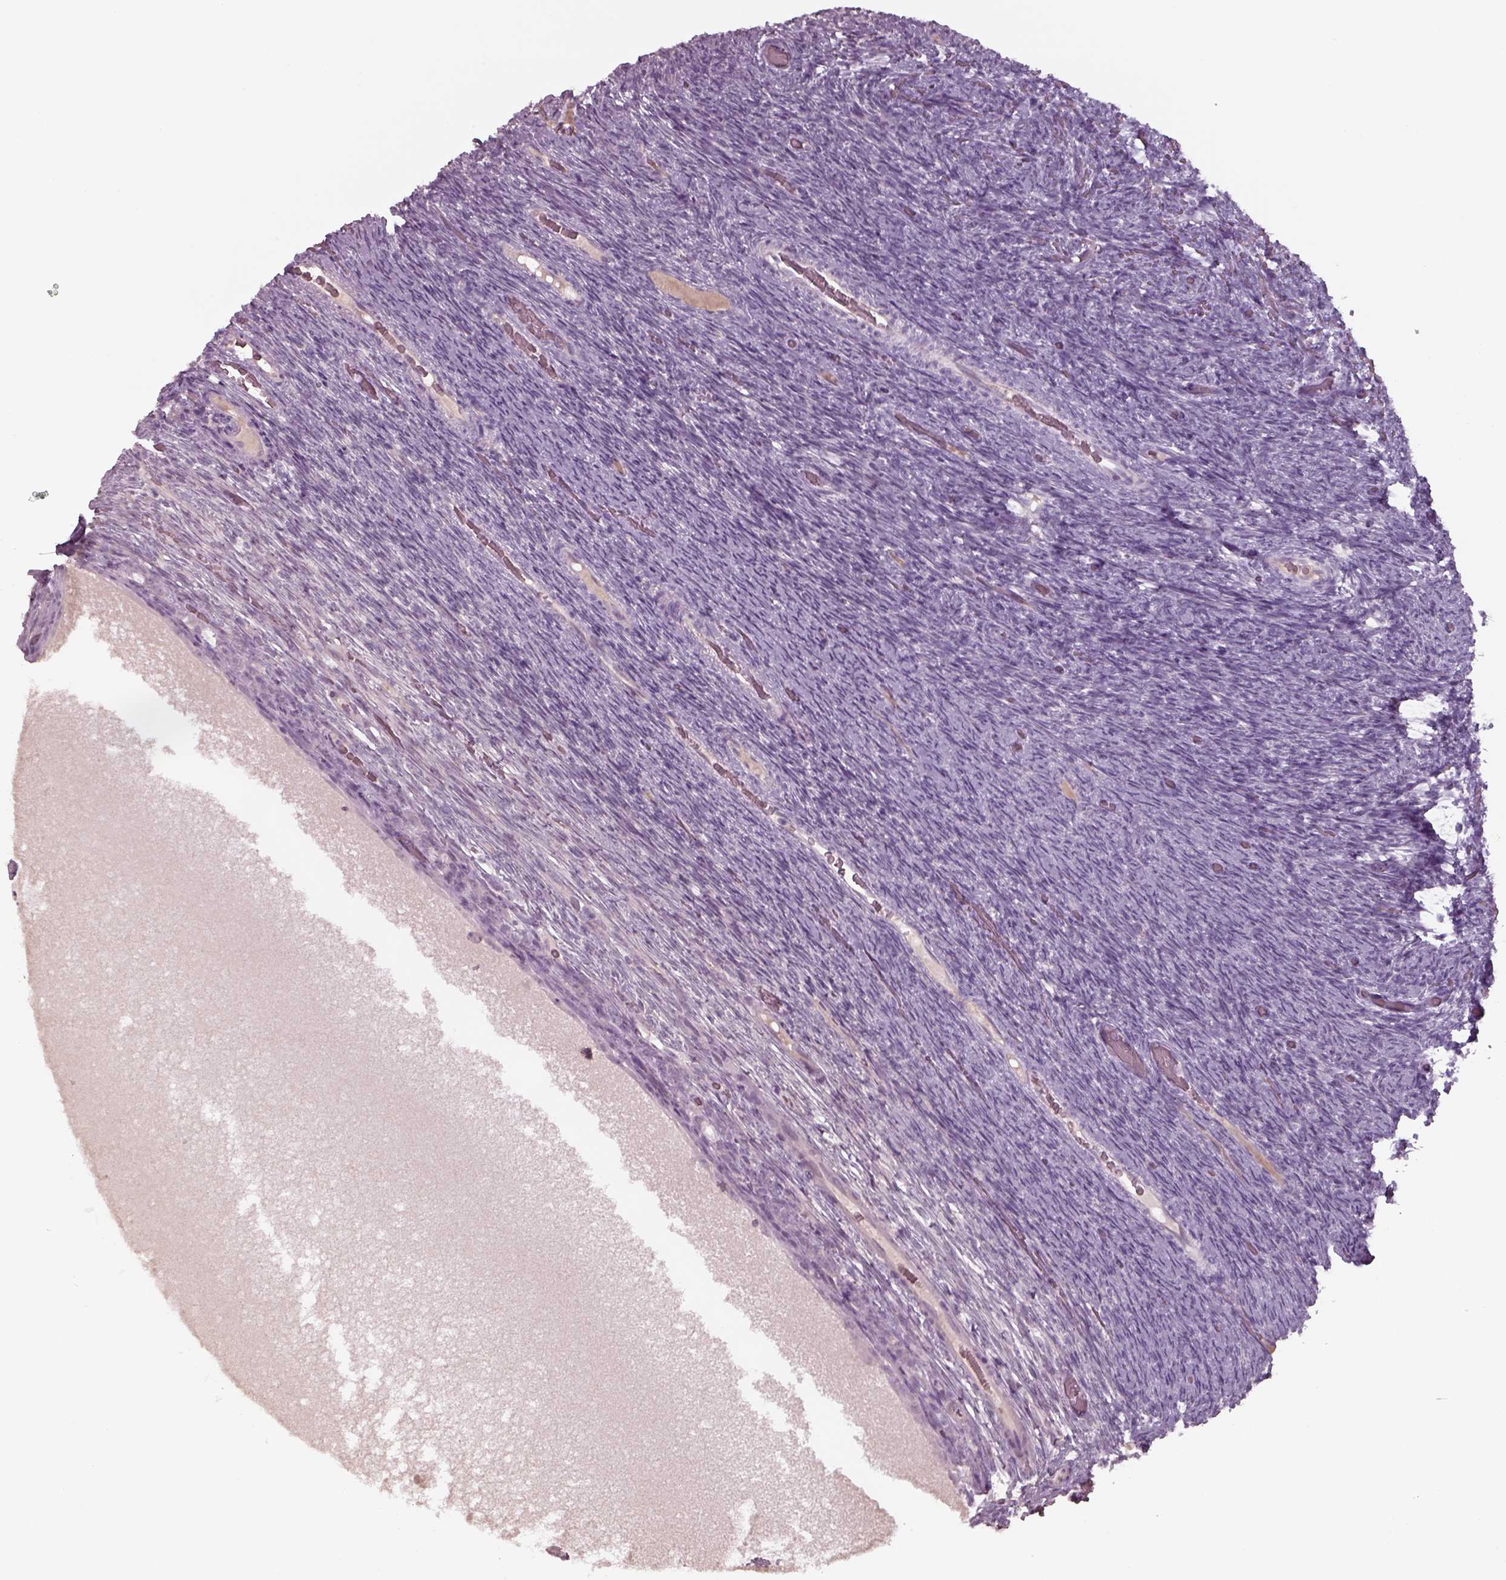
{"staining": {"intensity": "negative", "quantity": "none", "location": "none"}, "tissue": "ovary", "cell_type": "Ovarian stroma cells", "image_type": "normal", "snomed": [{"axis": "morphology", "description": "Normal tissue, NOS"}, {"axis": "topography", "description": "Ovary"}], "caption": "This is an immunohistochemistry photomicrograph of normal ovary. There is no positivity in ovarian stroma cells.", "gene": "SEPTIN14", "patient": {"sex": "female", "age": 34}}